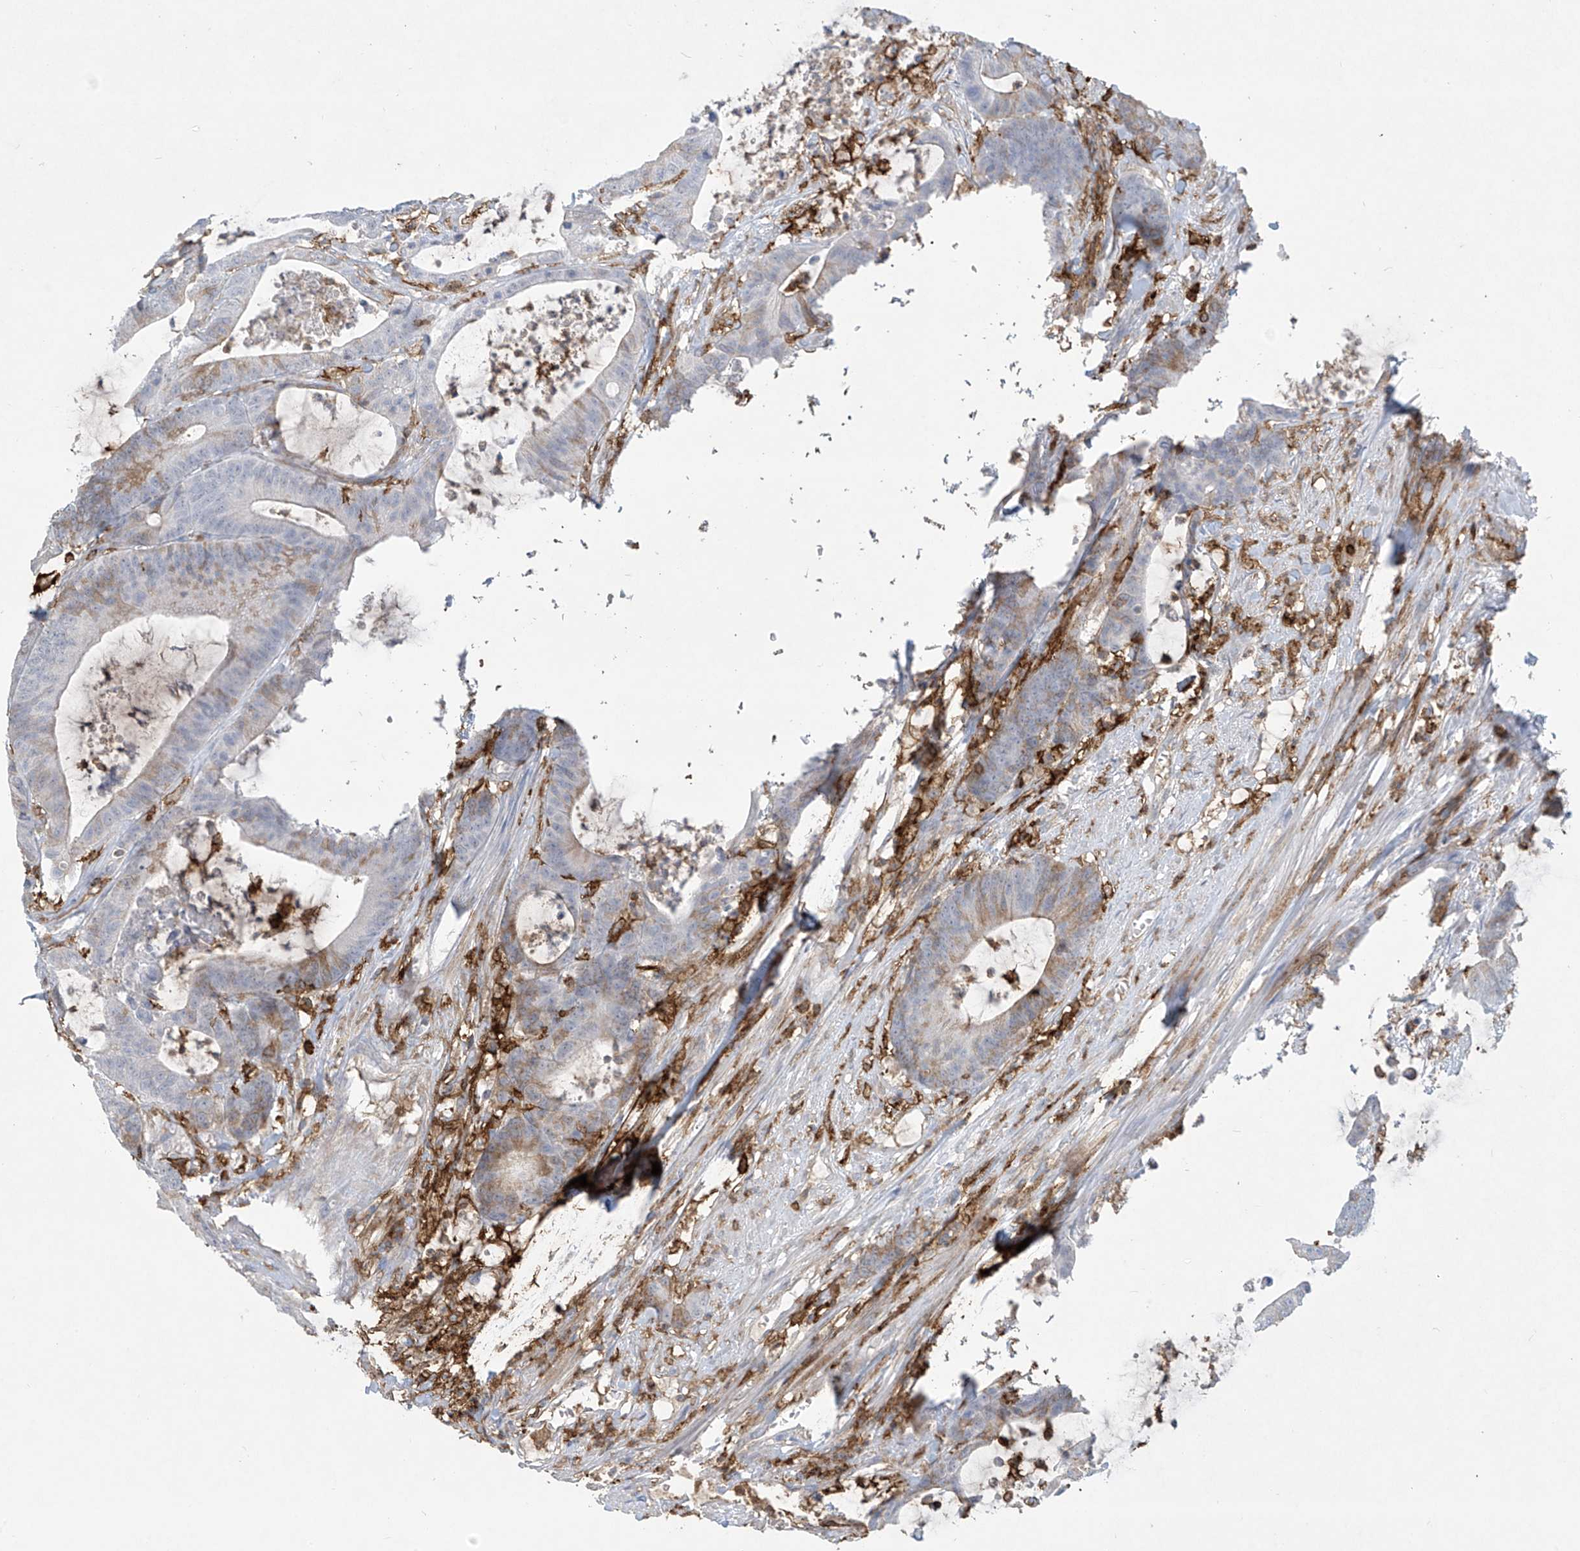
{"staining": {"intensity": "weak", "quantity": "<25%", "location": "cytoplasmic/membranous"}, "tissue": "colorectal cancer", "cell_type": "Tumor cells", "image_type": "cancer", "snomed": [{"axis": "morphology", "description": "Adenocarcinoma, NOS"}, {"axis": "topography", "description": "Colon"}], "caption": "DAB immunohistochemical staining of colorectal cancer shows no significant staining in tumor cells.", "gene": "FCGR3A", "patient": {"sex": "female", "age": 84}}